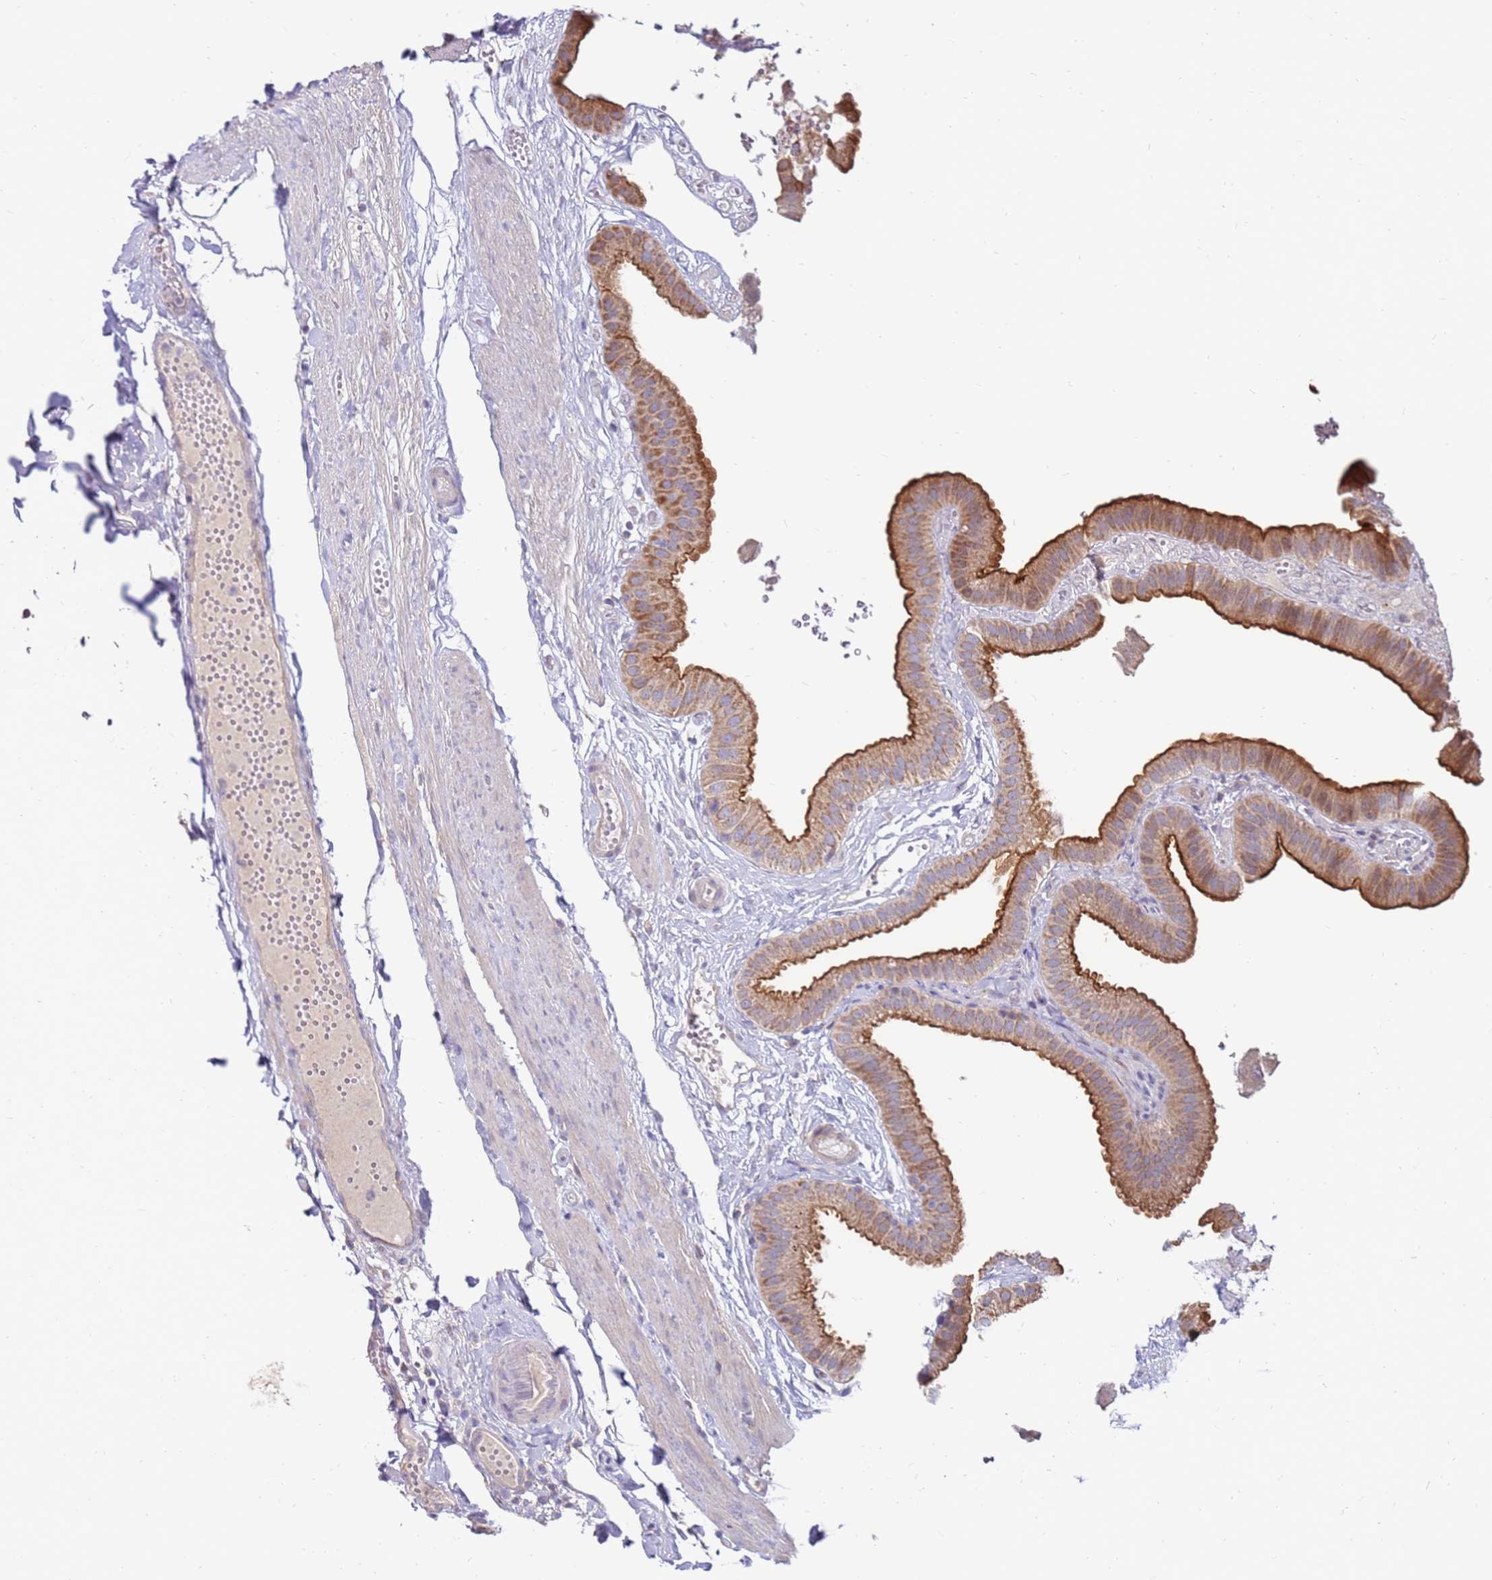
{"staining": {"intensity": "strong", "quantity": "25%-75%", "location": "cytoplasmic/membranous"}, "tissue": "gallbladder", "cell_type": "Glandular cells", "image_type": "normal", "snomed": [{"axis": "morphology", "description": "Normal tissue, NOS"}, {"axis": "topography", "description": "Gallbladder"}], "caption": "Immunohistochemical staining of unremarkable gallbladder demonstrates strong cytoplasmic/membranous protein positivity in approximately 25%-75% of glandular cells.", "gene": "SLC44A4", "patient": {"sex": "female", "age": 61}}